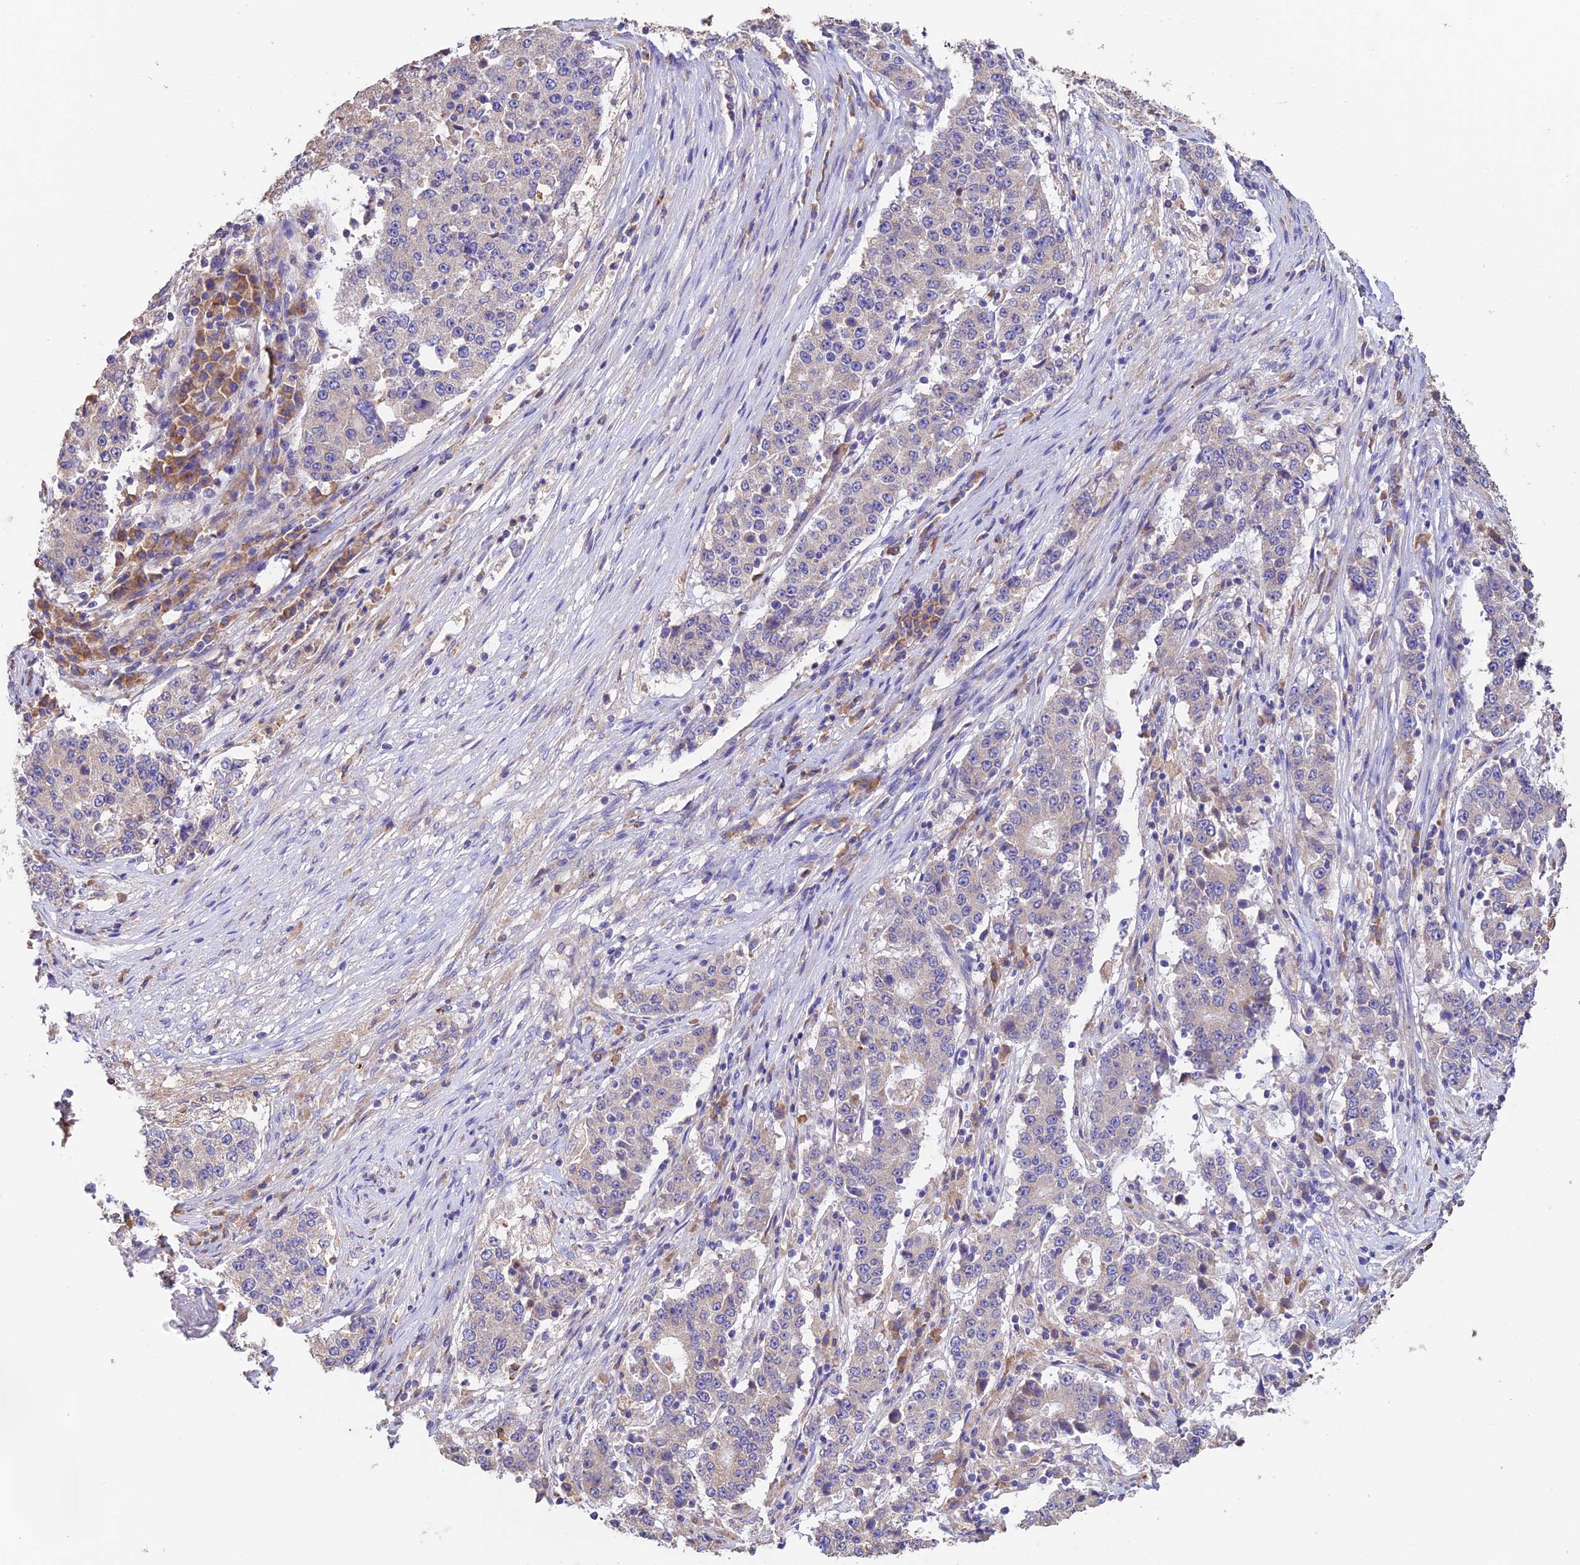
{"staining": {"intensity": "negative", "quantity": "none", "location": "none"}, "tissue": "stomach cancer", "cell_type": "Tumor cells", "image_type": "cancer", "snomed": [{"axis": "morphology", "description": "Adenocarcinoma, NOS"}, {"axis": "topography", "description": "Stomach"}], "caption": "Immunohistochemical staining of stomach adenocarcinoma reveals no significant positivity in tumor cells.", "gene": "EMC3", "patient": {"sex": "male", "age": 59}}